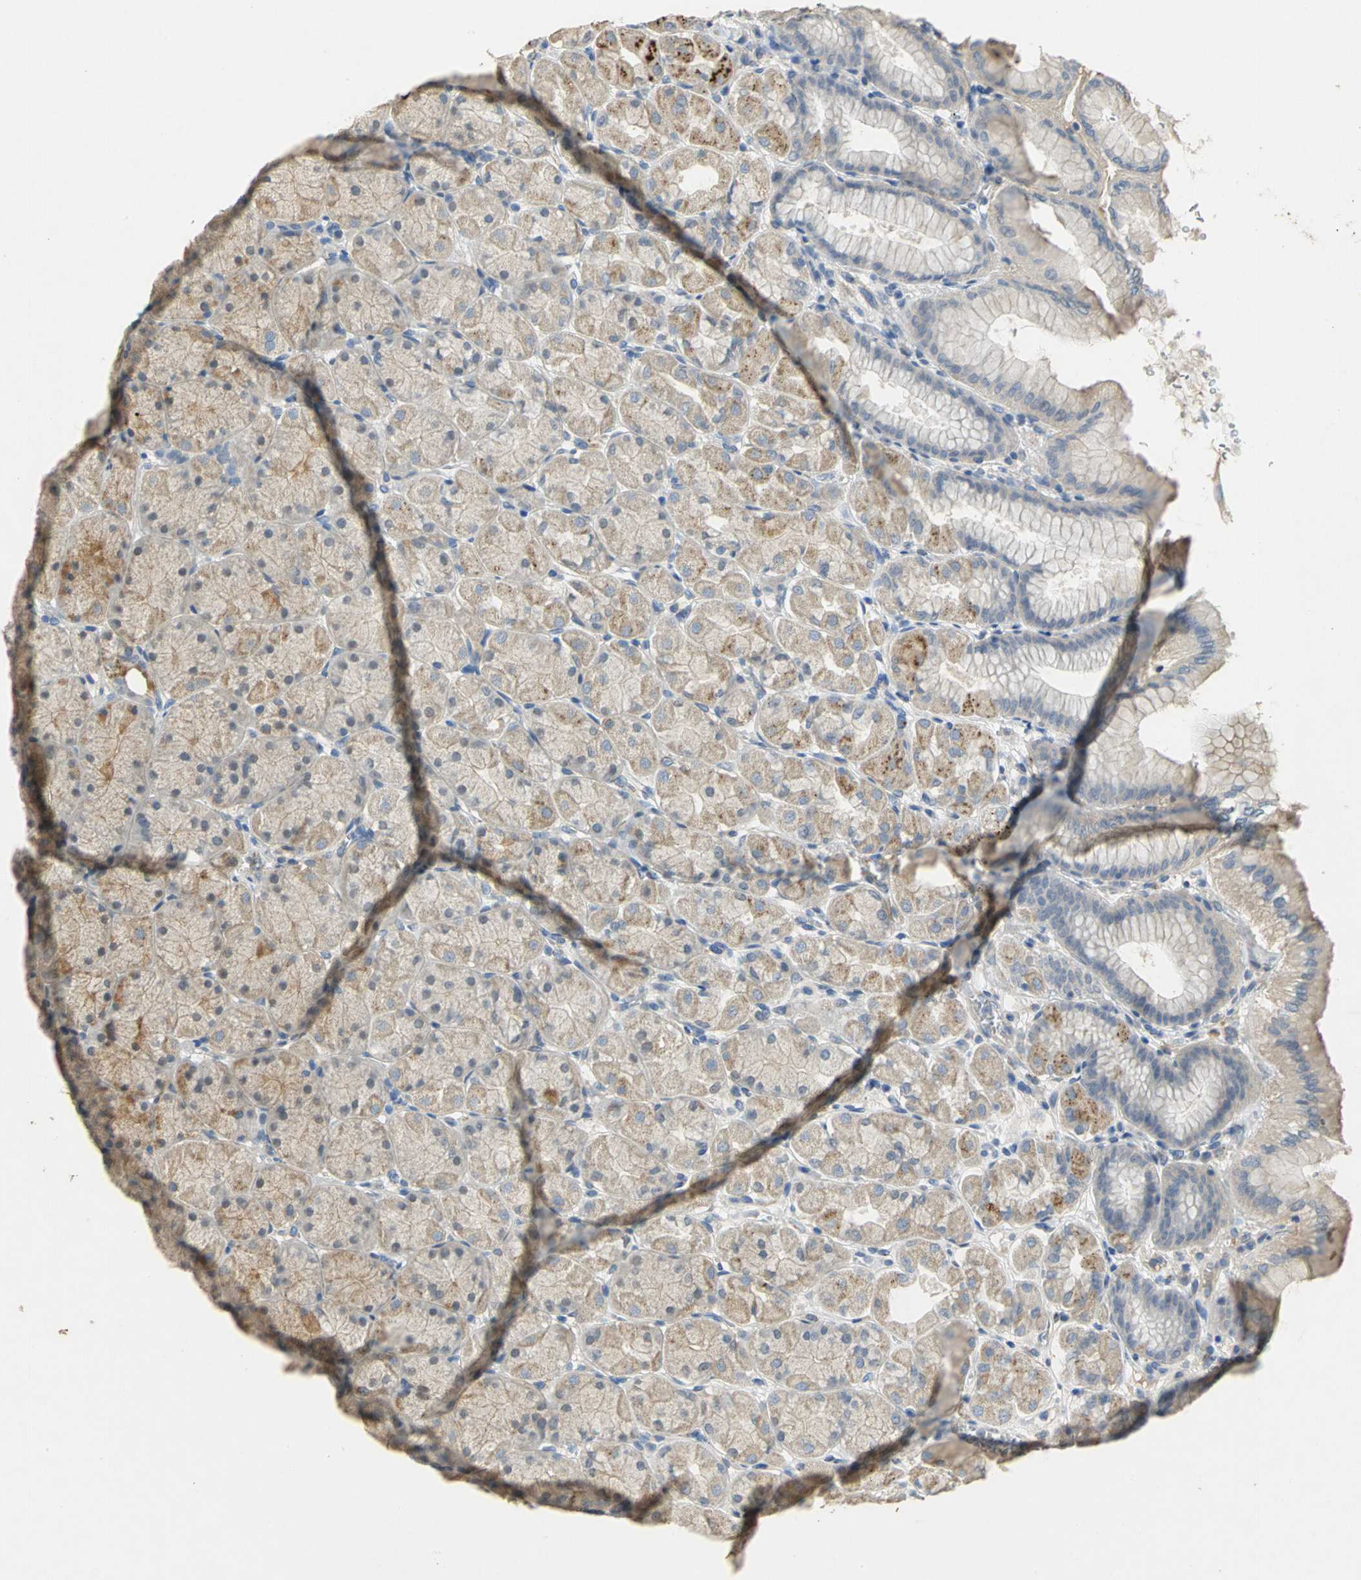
{"staining": {"intensity": "moderate", "quantity": "25%-75%", "location": "cytoplasmic/membranous"}, "tissue": "stomach", "cell_type": "Glandular cells", "image_type": "normal", "snomed": [{"axis": "morphology", "description": "Normal tissue, NOS"}, {"axis": "topography", "description": "Stomach, upper"}], "caption": "Moderate cytoplasmic/membranous protein positivity is identified in about 25%-75% of glandular cells in stomach.", "gene": "IL17RB", "patient": {"sex": "female", "age": 56}}